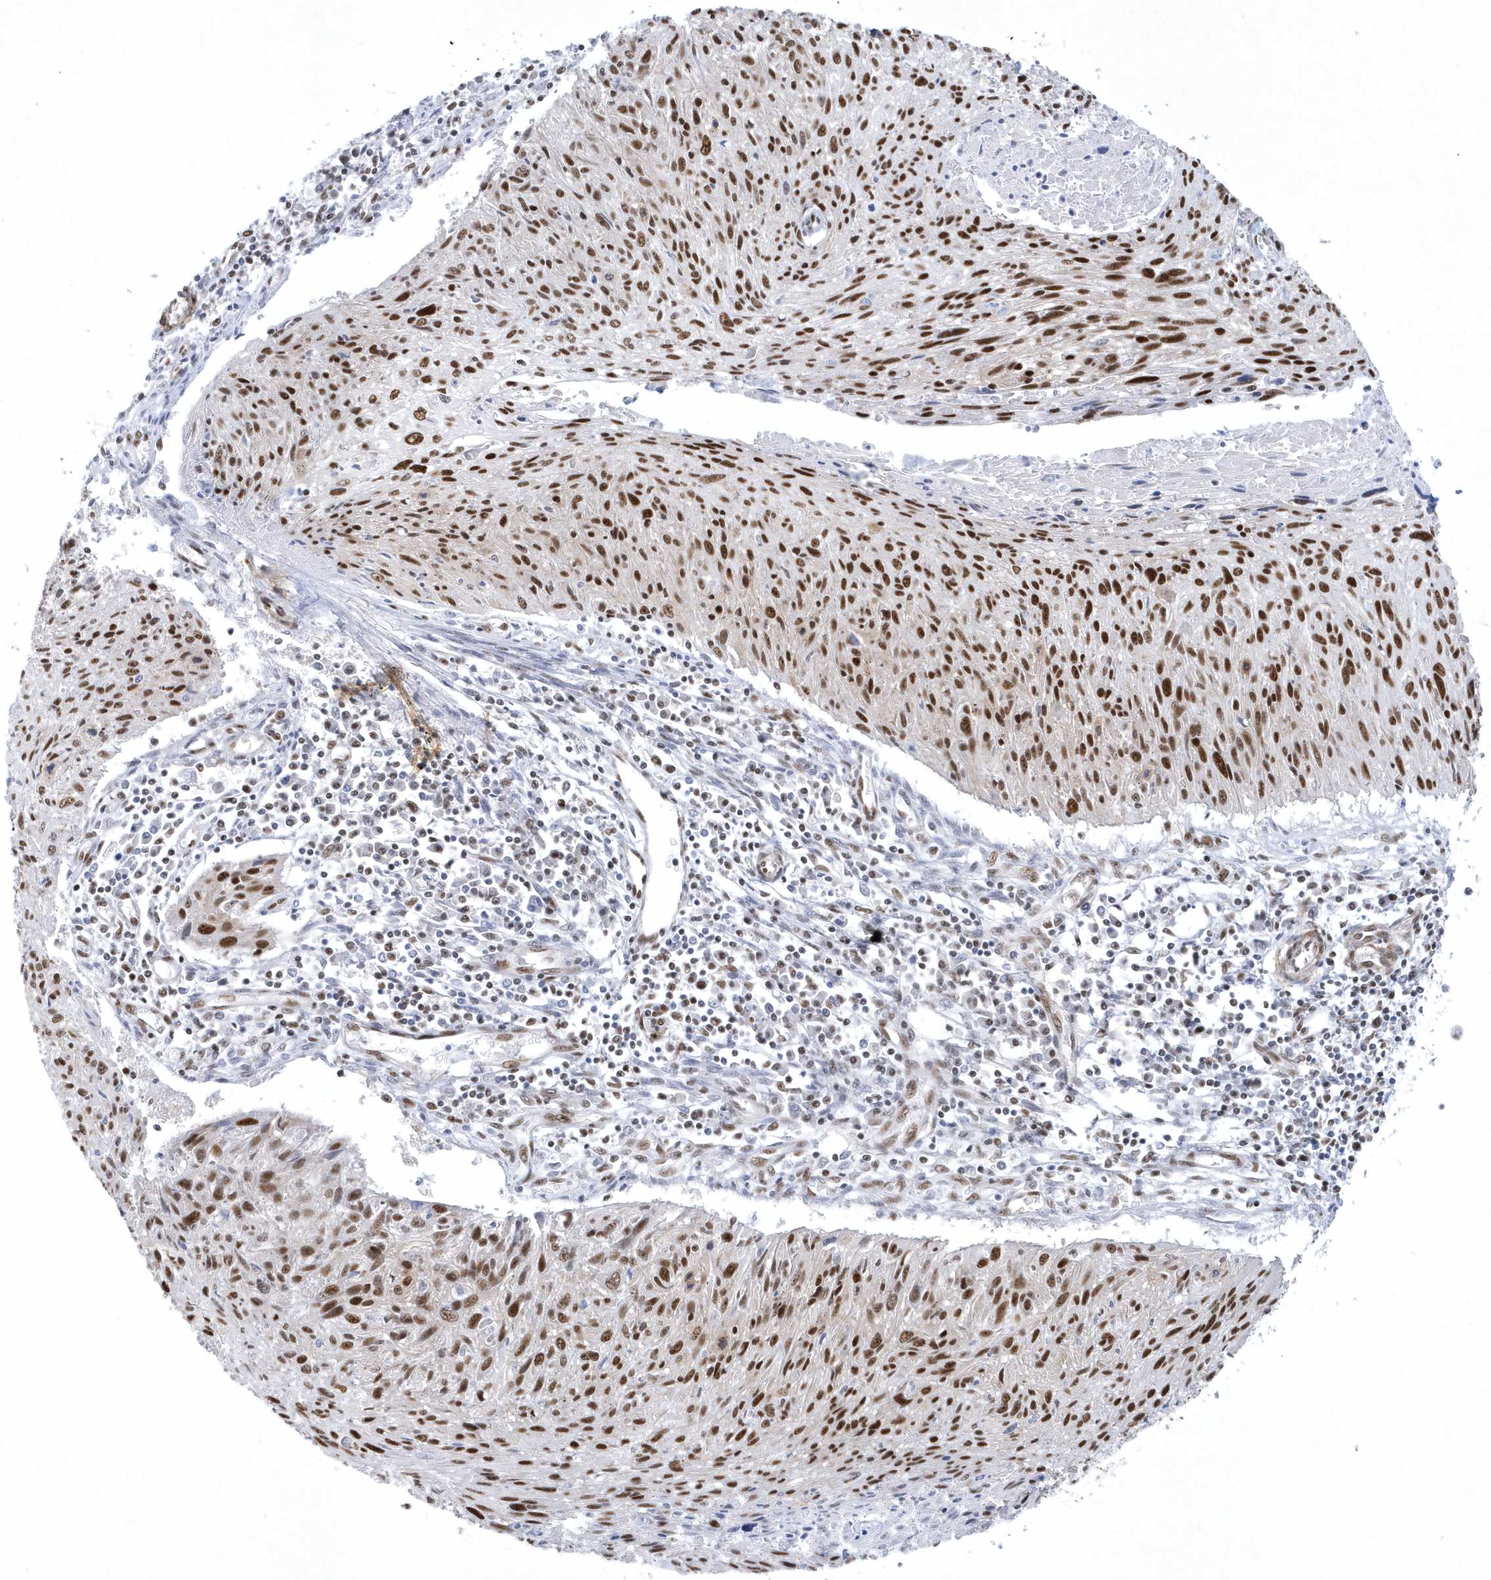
{"staining": {"intensity": "strong", "quantity": ">75%", "location": "nuclear"}, "tissue": "cervical cancer", "cell_type": "Tumor cells", "image_type": "cancer", "snomed": [{"axis": "morphology", "description": "Squamous cell carcinoma, NOS"}, {"axis": "topography", "description": "Cervix"}], "caption": "There is high levels of strong nuclear positivity in tumor cells of cervical cancer (squamous cell carcinoma), as demonstrated by immunohistochemical staining (brown color).", "gene": "DCLRE1A", "patient": {"sex": "female", "age": 51}}